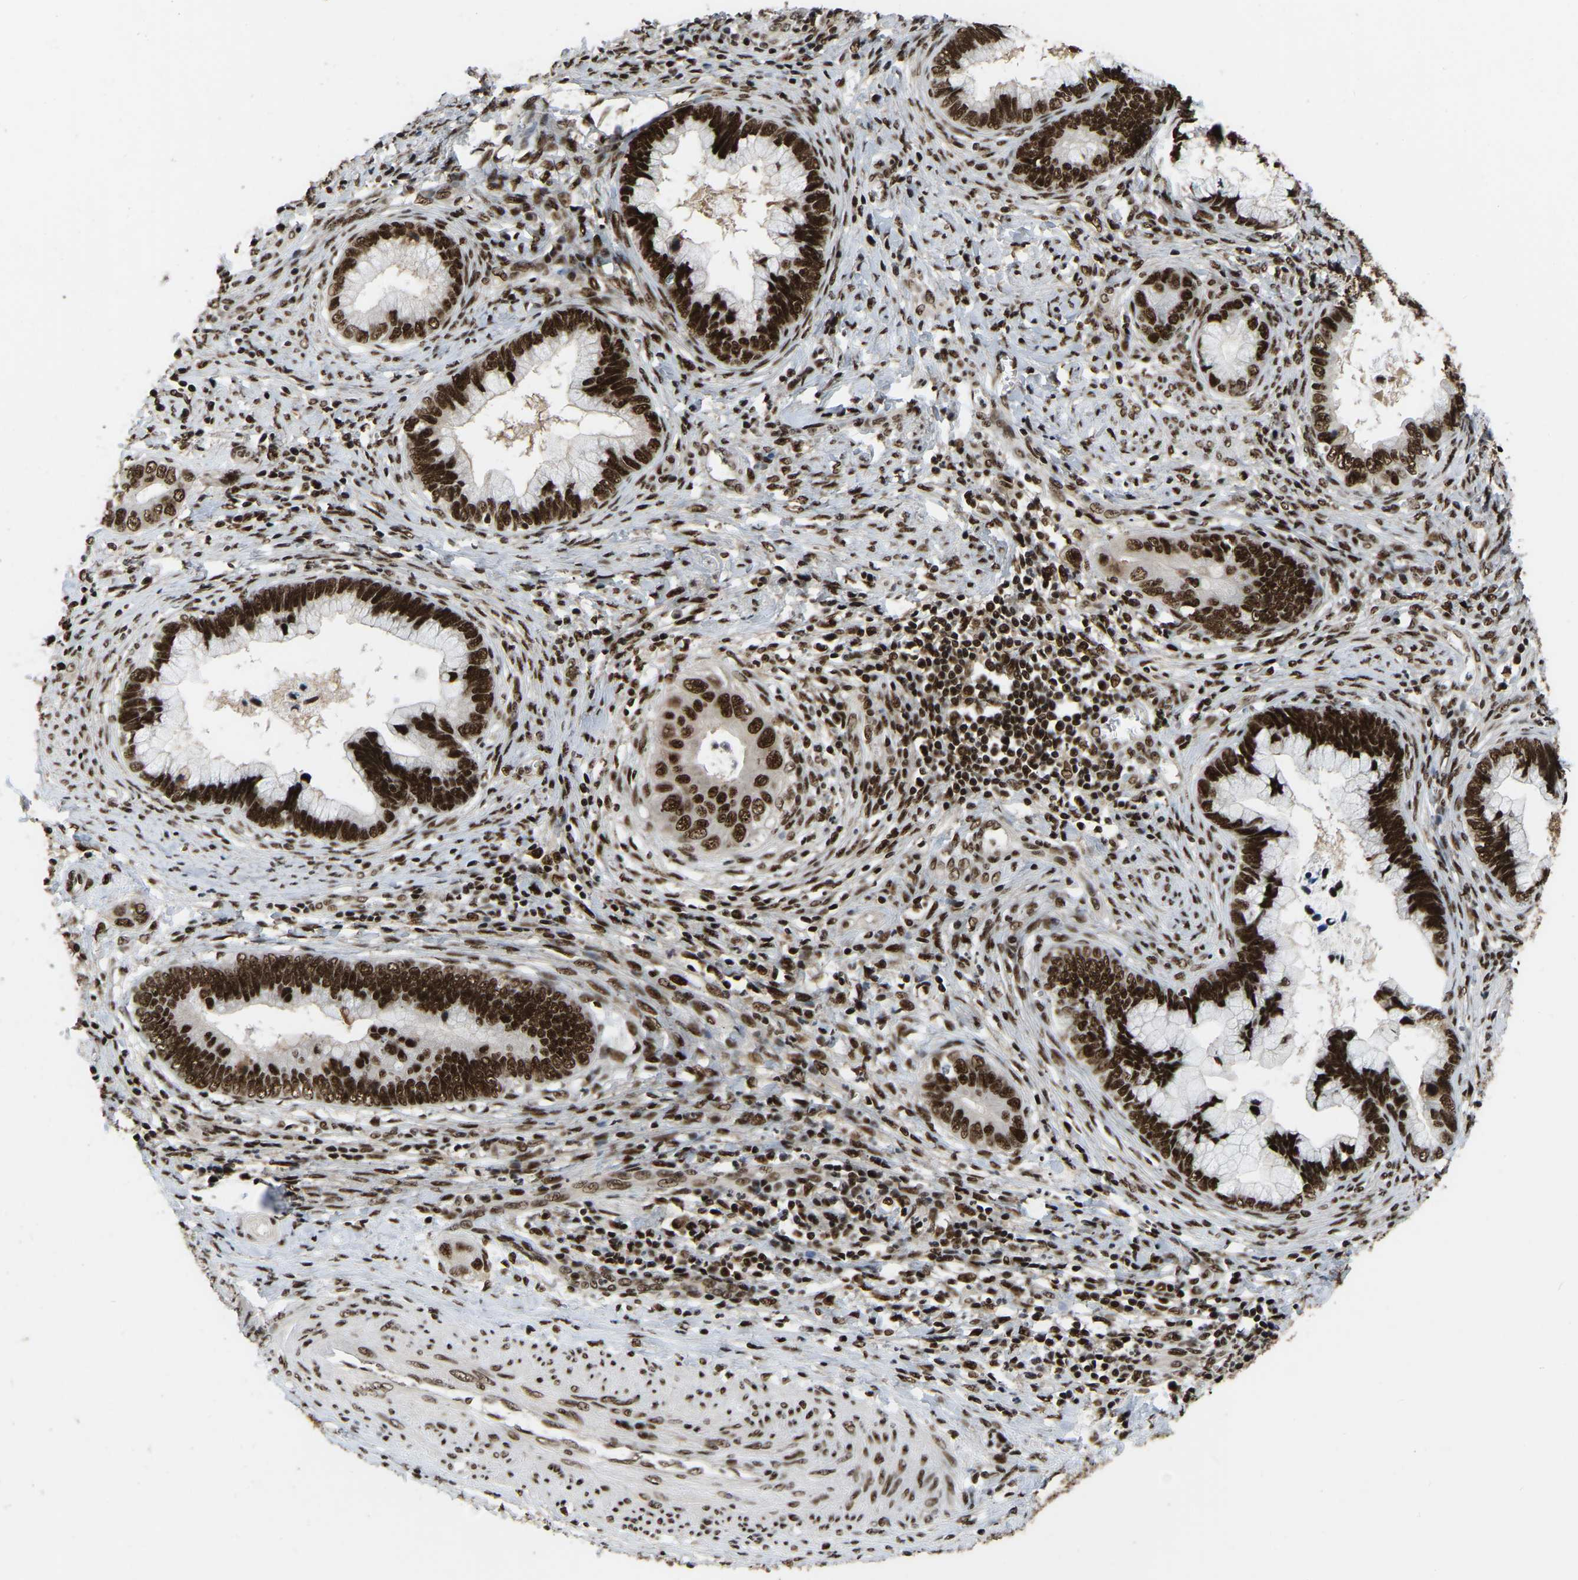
{"staining": {"intensity": "strong", "quantity": ">75%", "location": "nuclear"}, "tissue": "cervical cancer", "cell_type": "Tumor cells", "image_type": "cancer", "snomed": [{"axis": "morphology", "description": "Adenocarcinoma, NOS"}, {"axis": "topography", "description": "Cervix"}], "caption": "Immunohistochemical staining of human adenocarcinoma (cervical) demonstrates high levels of strong nuclear staining in approximately >75% of tumor cells.", "gene": "TBL1XR1", "patient": {"sex": "female", "age": 44}}